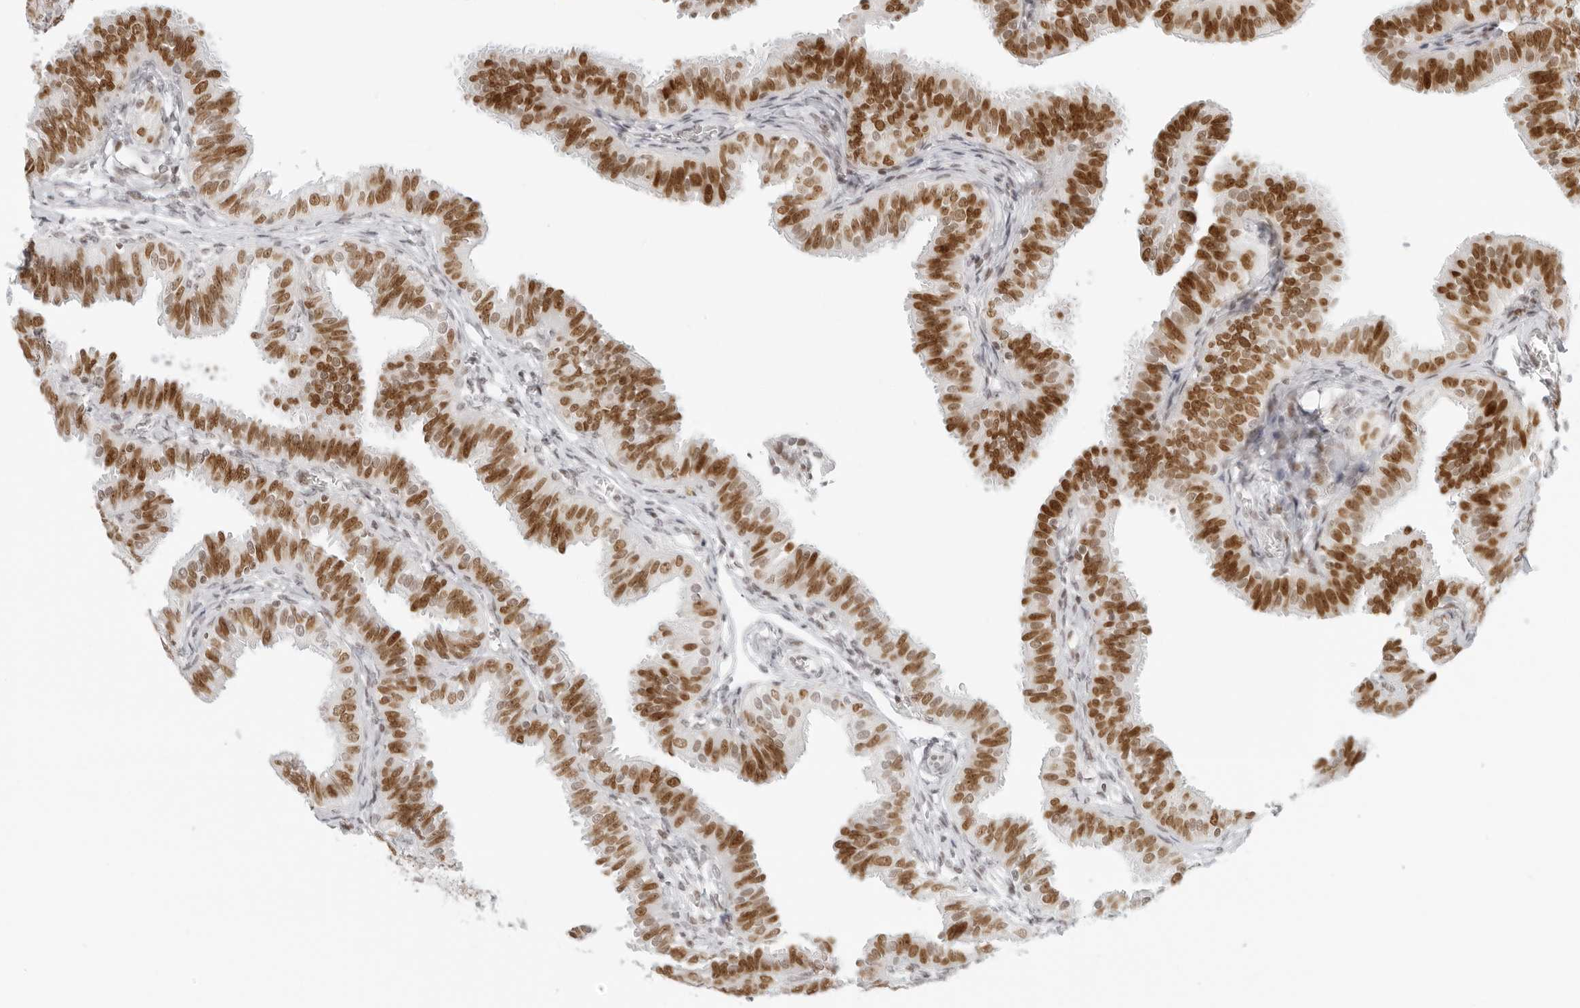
{"staining": {"intensity": "strong", "quantity": ">75%", "location": "nuclear"}, "tissue": "fallopian tube", "cell_type": "Glandular cells", "image_type": "normal", "snomed": [{"axis": "morphology", "description": "Normal tissue, NOS"}, {"axis": "topography", "description": "Fallopian tube"}], "caption": "Protein staining reveals strong nuclear staining in about >75% of glandular cells in unremarkable fallopian tube.", "gene": "RCC1", "patient": {"sex": "female", "age": 35}}